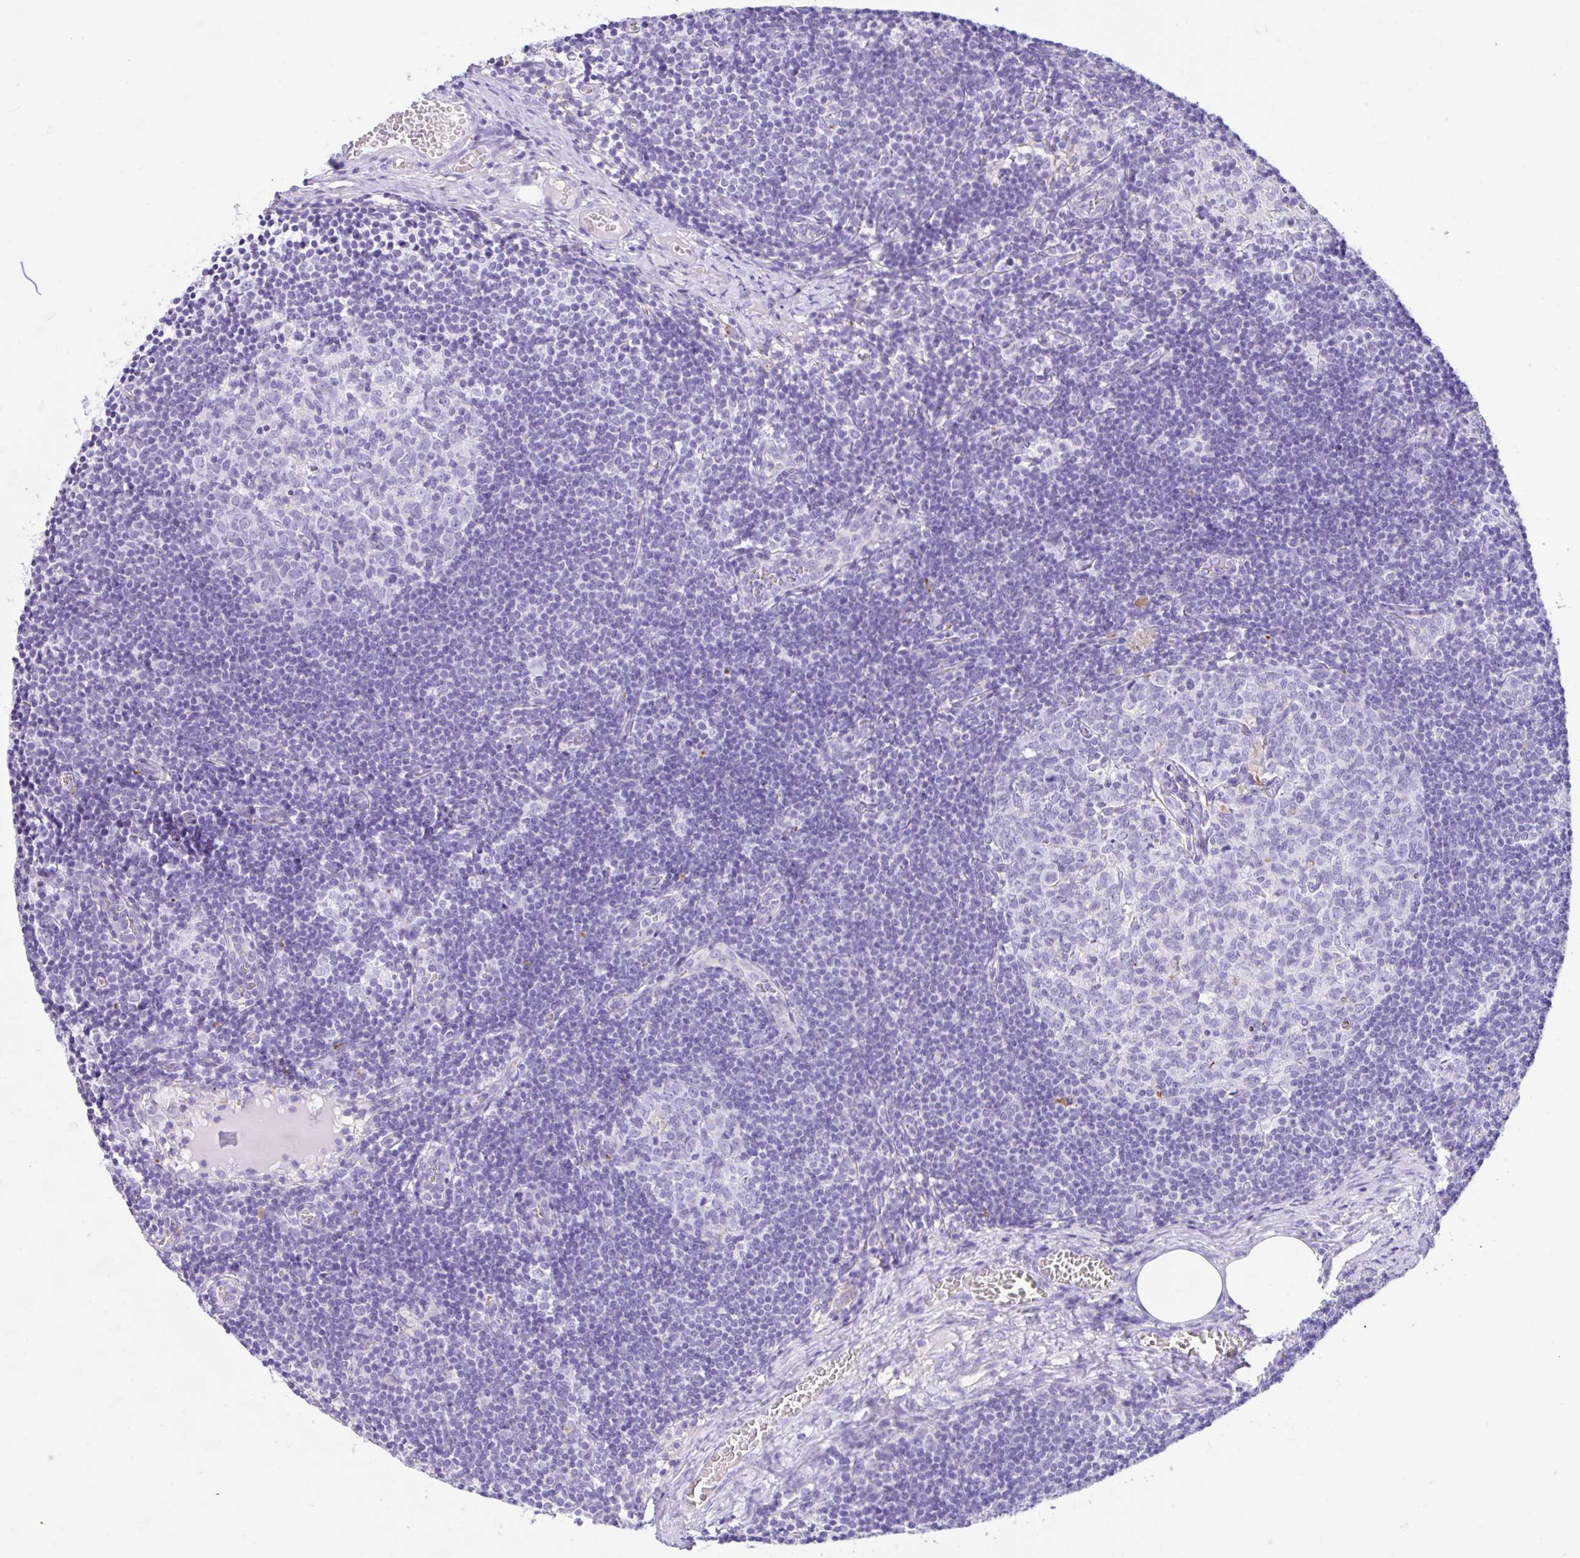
{"staining": {"intensity": "negative", "quantity": "none", "location": "none"}, "tissue": "lymph node", "cell_type": "Germinal center cells", "image_type": "normal", "snomed": [{"axis": "morphology", "description": "Normal tissue, NOS"}, {"axis": "topography", "description": "Lymph node"}], "caption": "High power microscopy histopathology image of an immunohistochemistry micrograph of benign lymph node, revealing no significant expression in germinal center cells.", "gene": "NDUFAF8", "patient": {"sex": "female", "age": 31}}